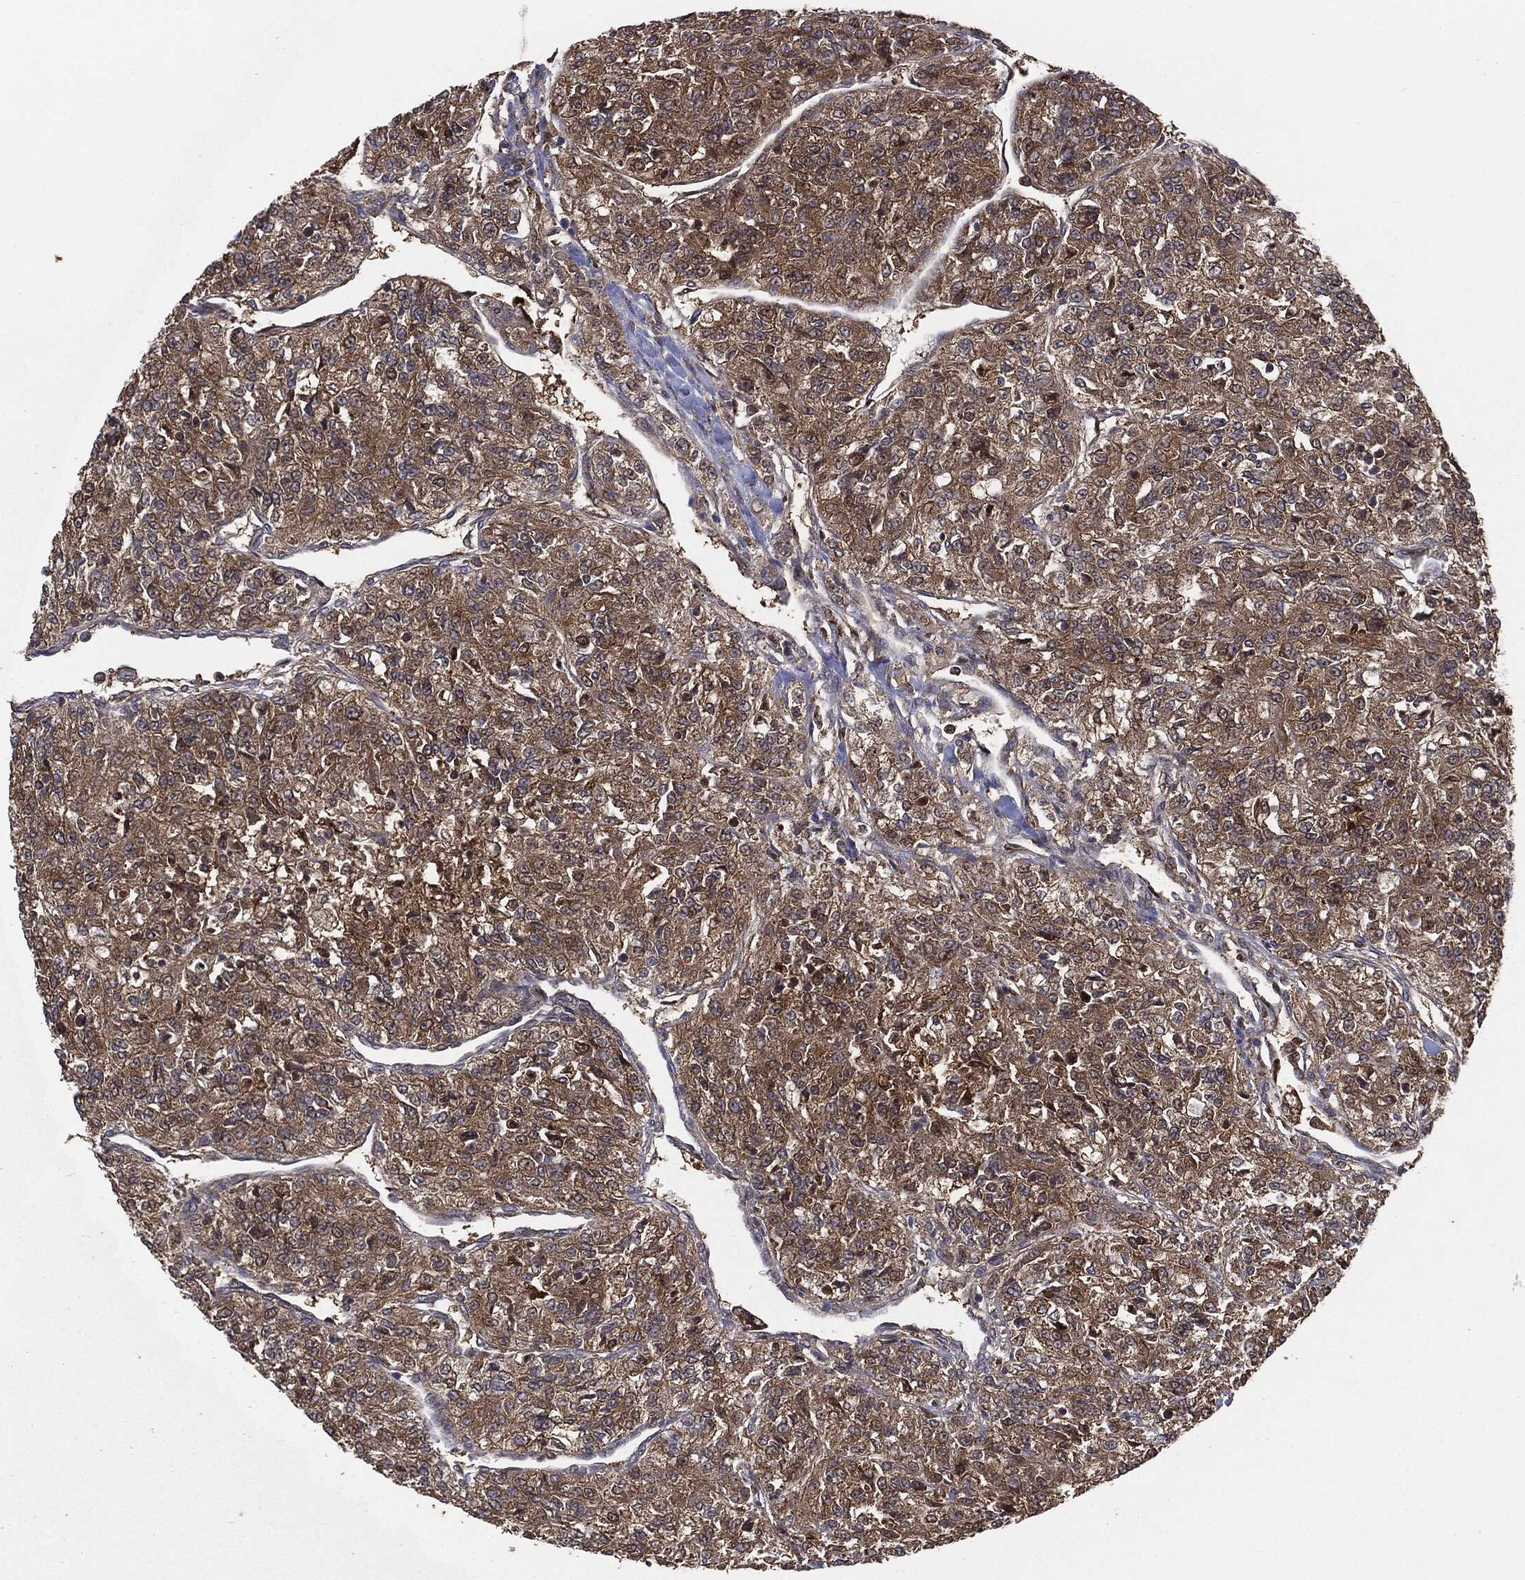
{"staining": {"intensity": "moderate", "quantity": ">75%", "location": "cytoplasmic/membranous"}, "tissue": "renal cancer", "cell_type": "Tumor cells", "image_type": "cancer", "snomed": [{"axis": "morphology", "description": "Adenocarcinoma, NOS"}, {"axis": "topography", "description": "Kidney"}], "caption": "Renal cancer tissue exhibits moderate cytoplasmic/membranous staining in about >75% of tumor cells (Stains: DAB (3,3'-diaminobenzidine) in brown, nuclei in blue, Microscopy: brightfield microscopy at high magnification).", "gene": "NME1", "patient": {"sex": "female", "age": 63}}